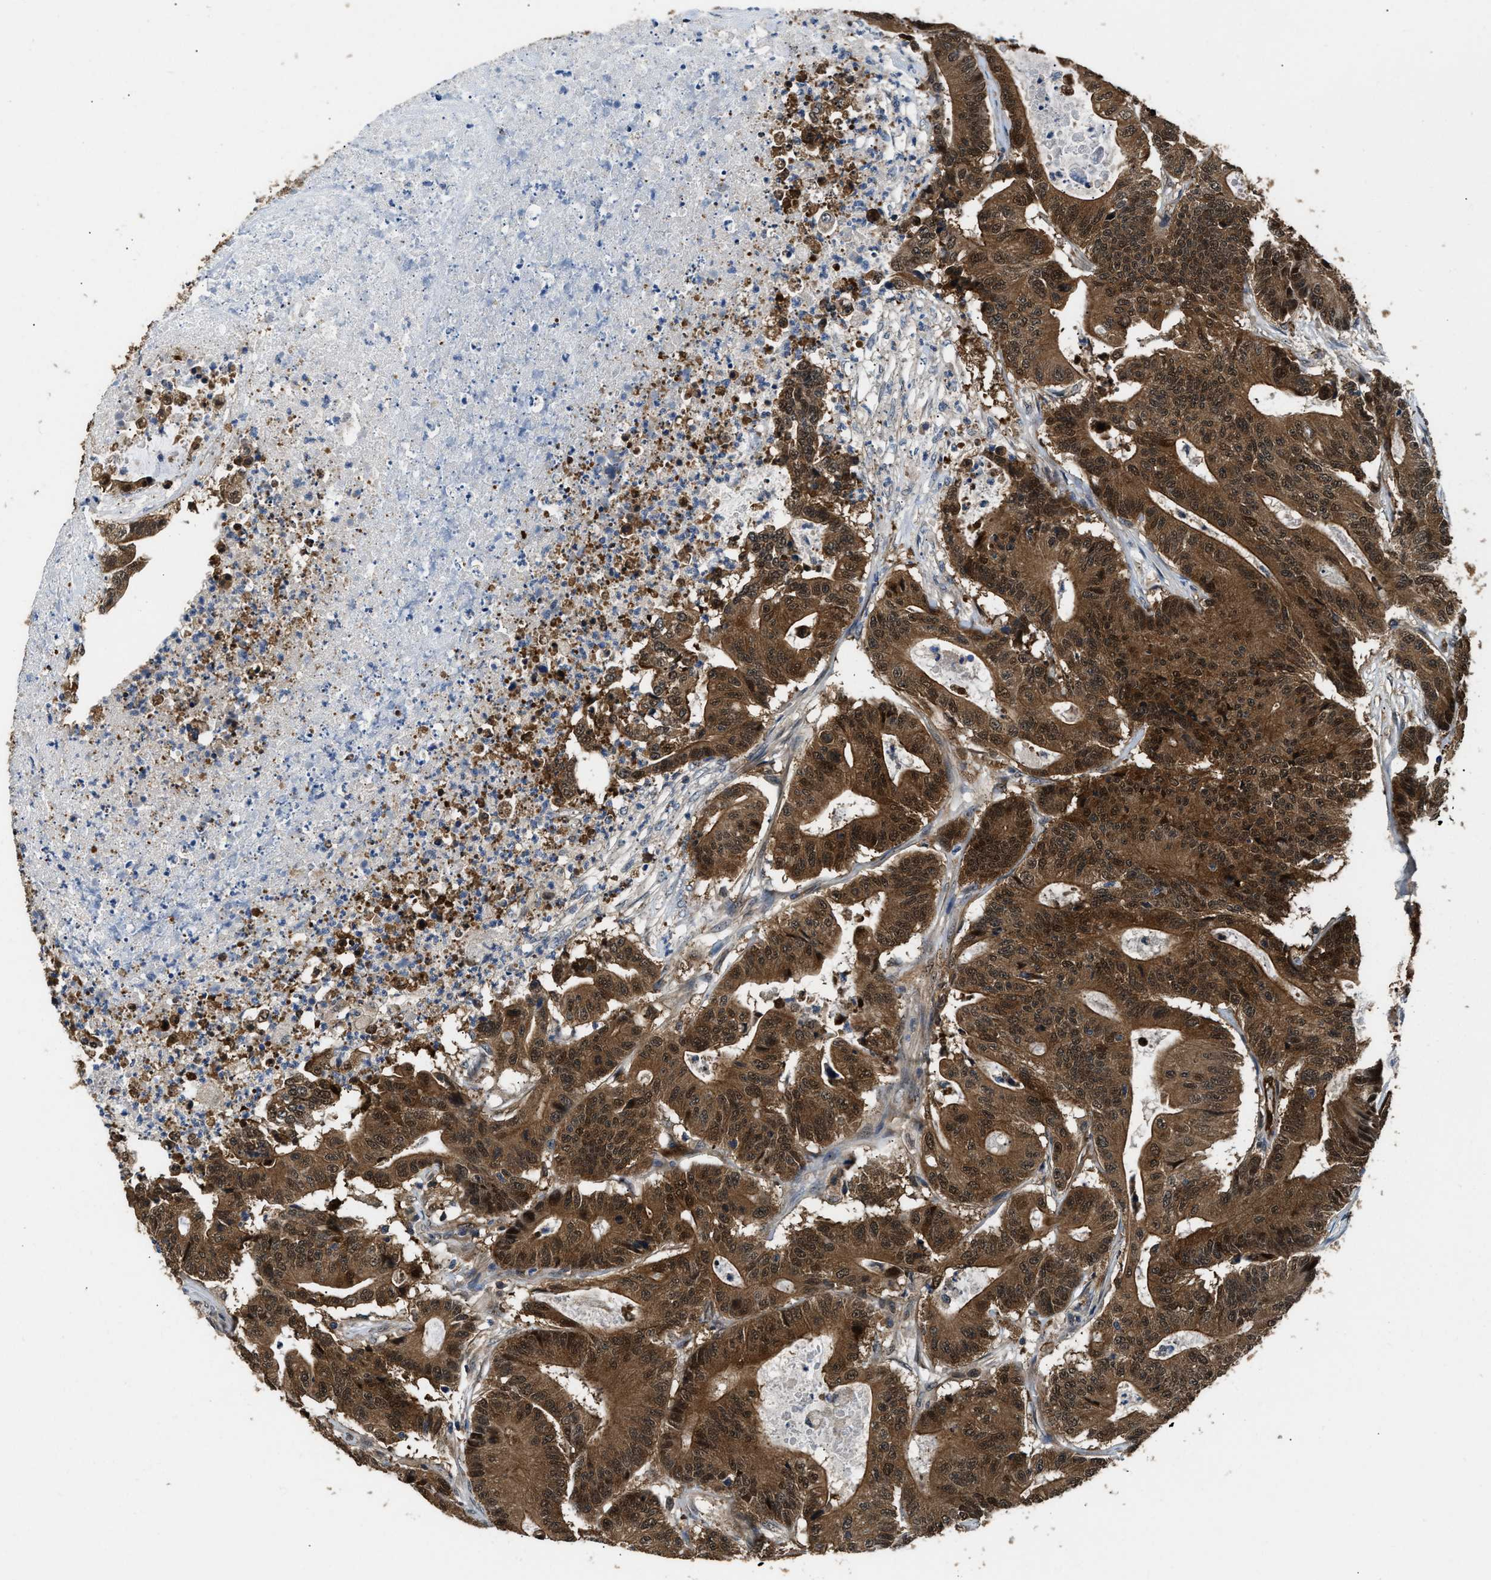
{"staining": {"intensity": "moderate", "quantity": ">75%", "location": "cytoplasmic/membranous,nuclear"}, "tissue": "colorectal cancer", "cell_type": "Tumor cells", "image_type": "cancer", "snomed": [{"axis": "morphology", "description": "Adenocarcinoma, NOS"}, {"axis": "topography", "description": "Colon"}], "caption": "Brown immunohistochemical staining in human colorectal cancer demonstrates moderate cytoplasmic/membranous and nuclear expression in approximately >75% of tumor cells.", "gene": "PPA1", "patient": {"sex": "female", "age": 84}}